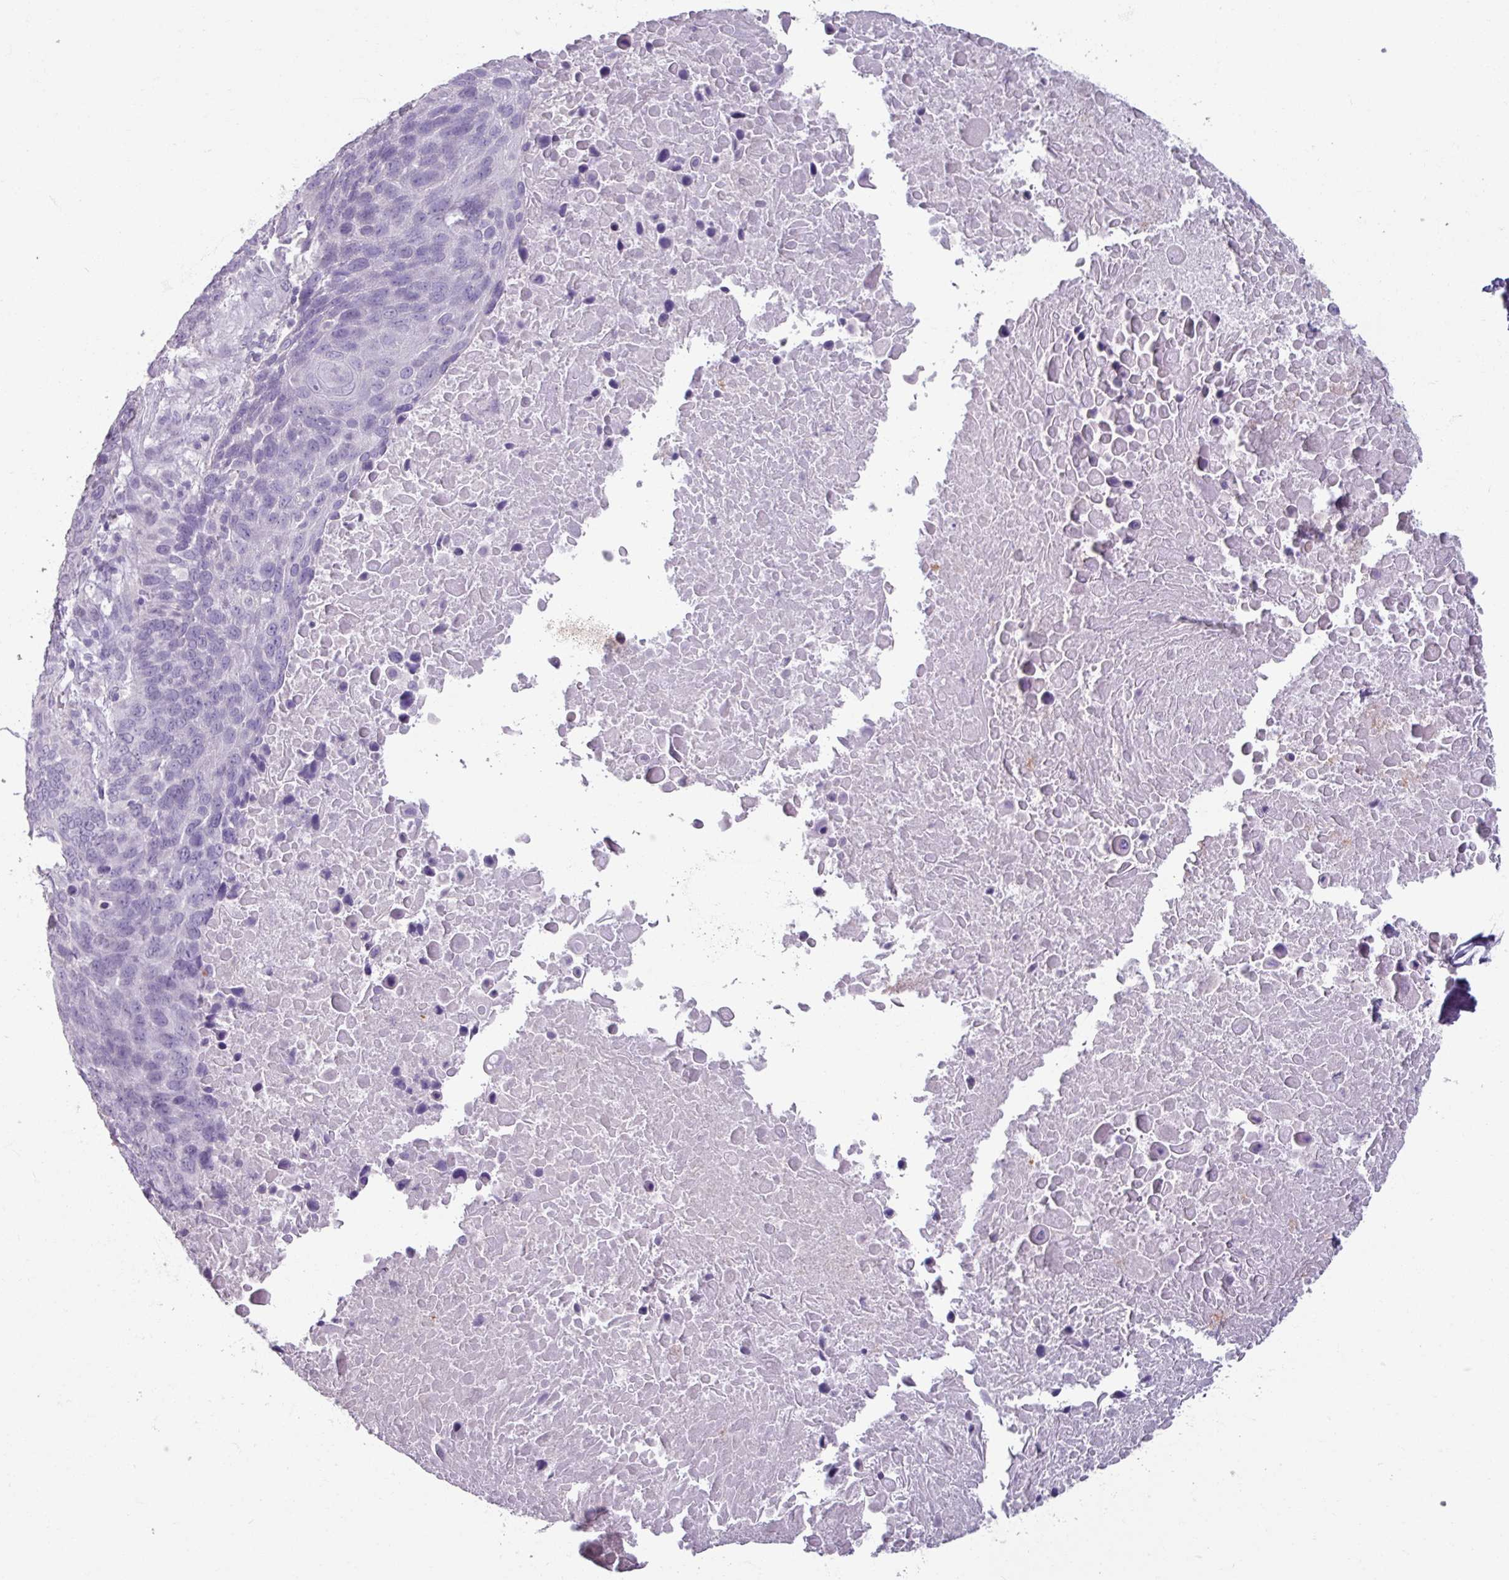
{"staining": {"intensity": "negative", "quantity": "none", "location": "none"}, "tissue": "lung cancer", "cell_type": "Tumor cells", "image_type": "cancer", "snomed": [{"axis": "morphology", "description": "Normal tissue, NOS"}, {"axis": "morphology", "description": "Squamous cell carcinoma, NOS"}, {"axis": "topography", "description": "Lymph node"}, {"axis": "topography", "description": "Lung"}], "caption": "This is a photomicrograph of IHC staining of lung squamous cell carcinoma, which shows no positivity in tumor cells. (DAB (3,3'-diaminobenzidine) immunohistochemistry, high magnification).", "gene": "SLC27A5", "patient": {"sex": "male", "age": 66}}